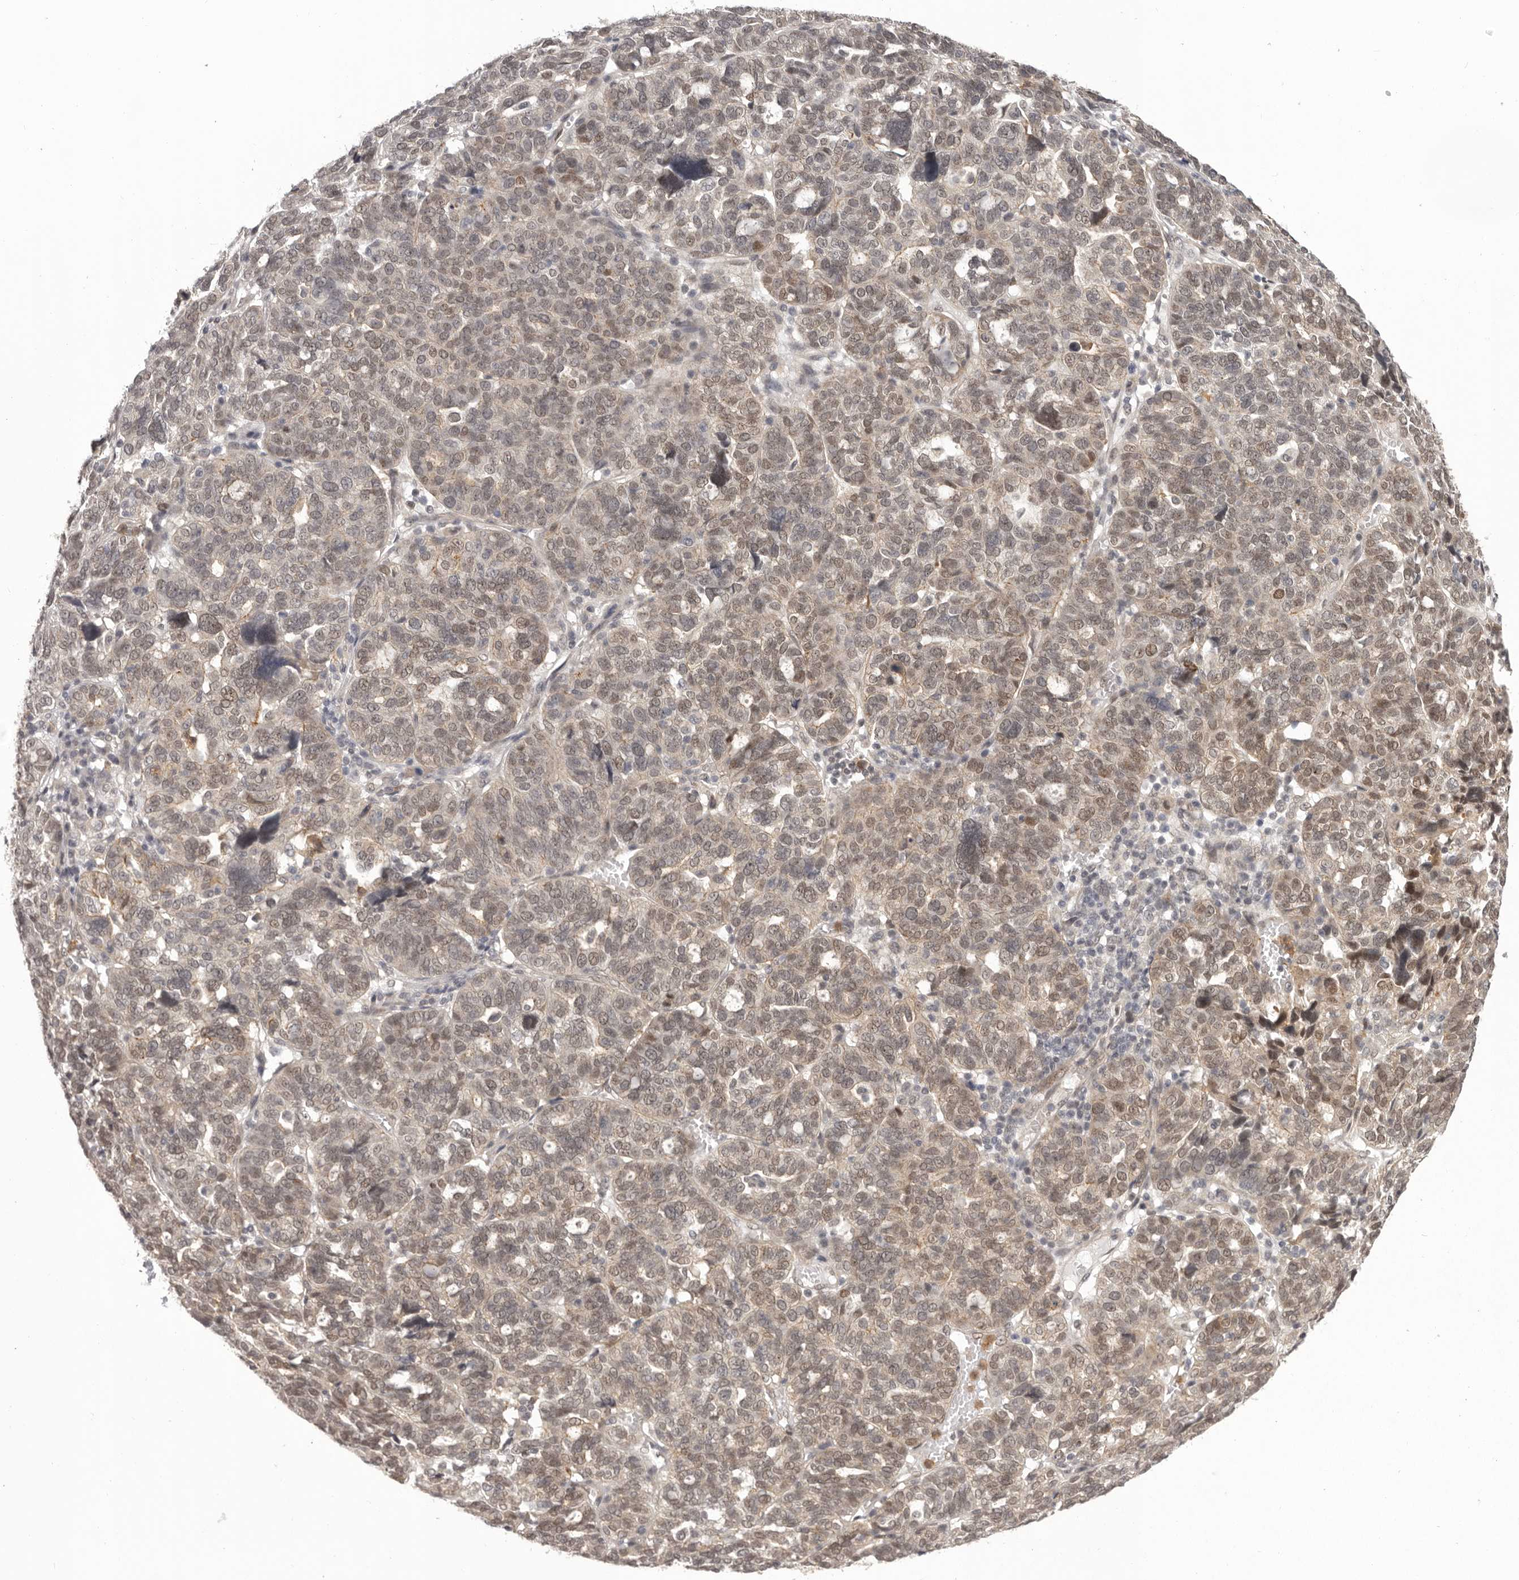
{"staining": {"intensity": "moderate", "quantity": ">75%", "location": "cytoplasmic/membranous,nuclear"}, "tissue": "ovarian cancer", "cell_type": "Tumor cells", "image_type": "cancer", "snomed": [{"axis": "morphology", "description": "Cystadenocarcinoma, serous, NOS"}, {"axis": "topography", "description": "Ovary"}], "caption": "Human ovarian cancer (serous cystadenocarcinoma) stained with a brown dye reveals moderate cytoplasmic/membranous and nuclear positive expression in about >75% of tumor cells.", "gene": "RNF2", "patient": {"sex": "female", "age": 59}}